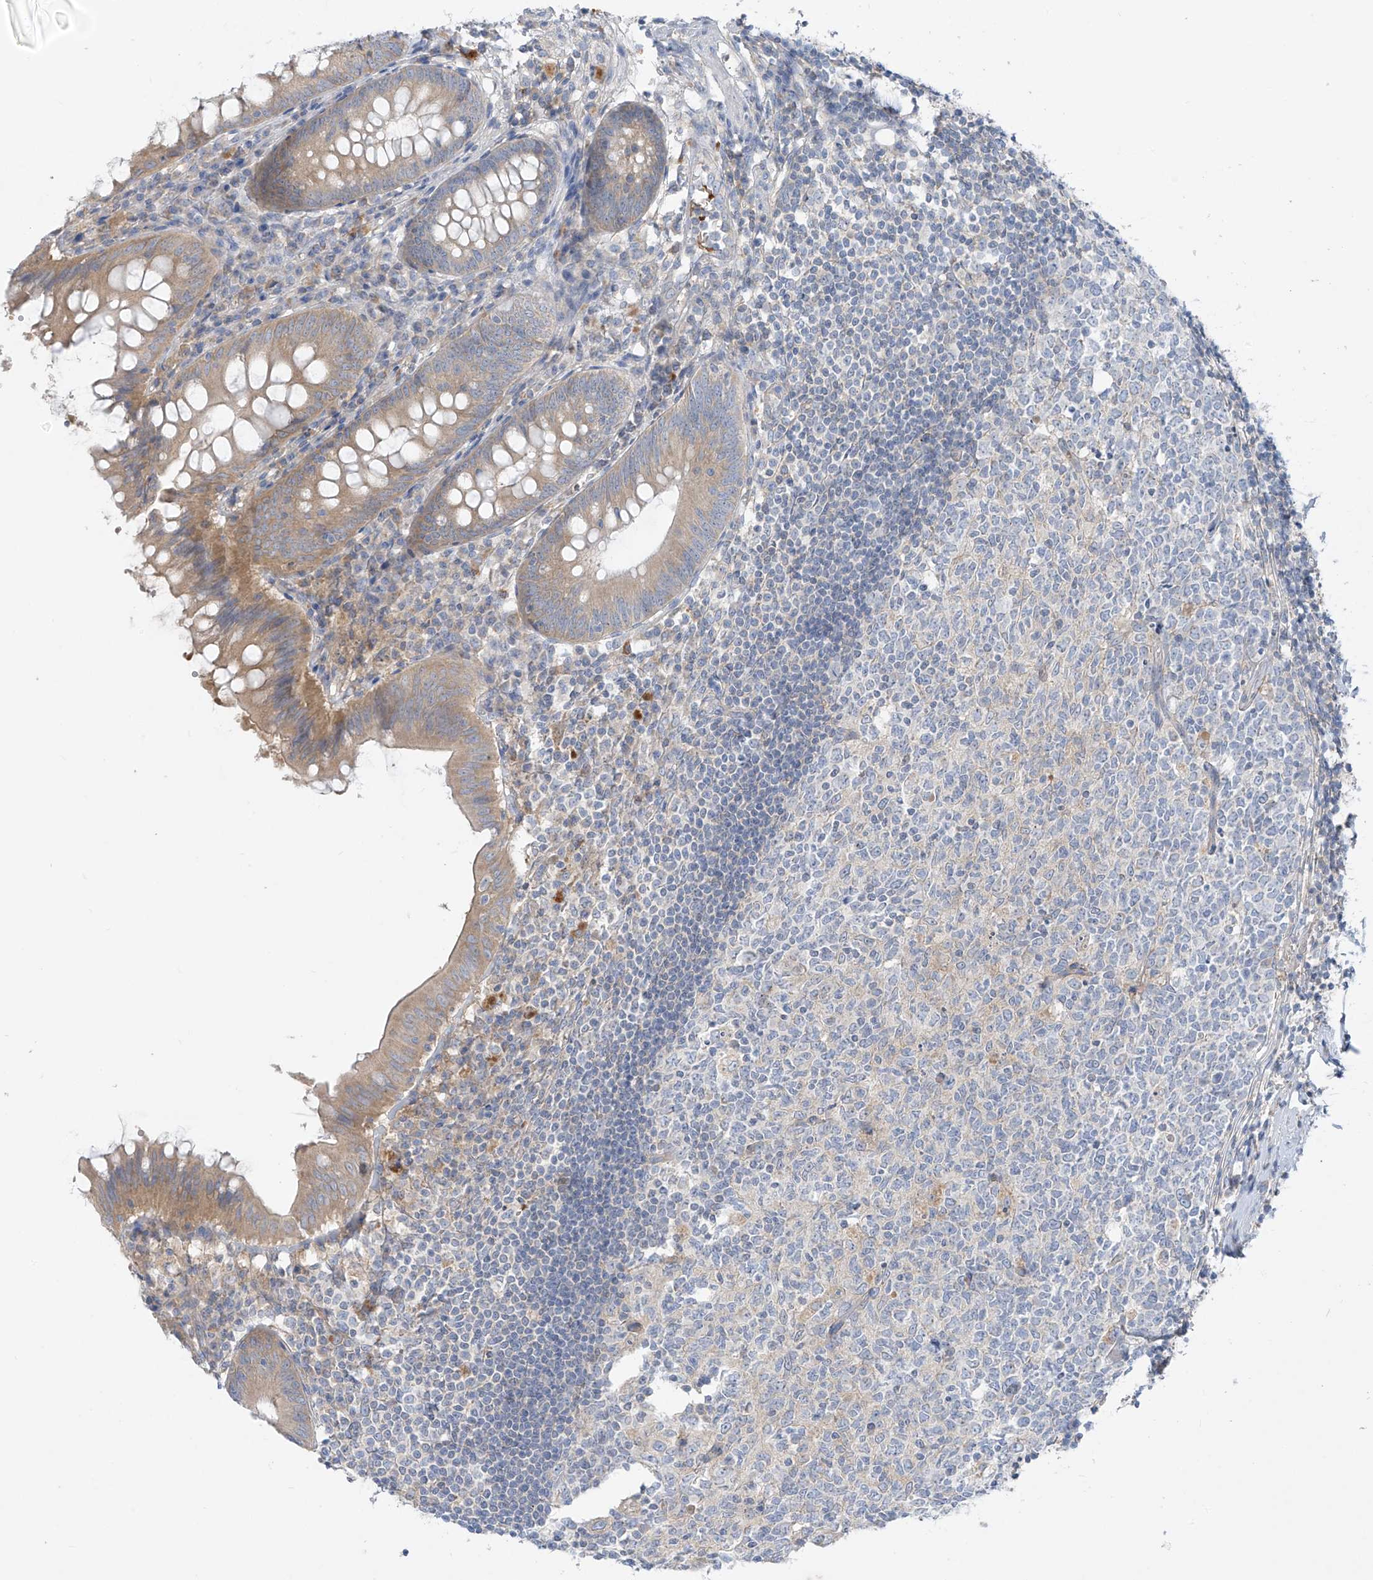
{"staining": {"intensity": "moderate", "quantity": "25%-75%", "location": "cytoplasmic/membranous"}, "tissue": "appendix", "cell_type": "Glandular cells", "image_type": "normal", "snomed": [{"axis": "morphology", "description": "Normal tissue, NOS"}, {"axis": "topography", "description": "Appendix"}], "caption": "Protein expression by immunohistochemistry displays moderate cytoplasmic/membranous expression in about 25%-75% of glandular cells in benign appendix.", "gene": "DGKQ", "patient": {"sex": "female", "age": 54}}